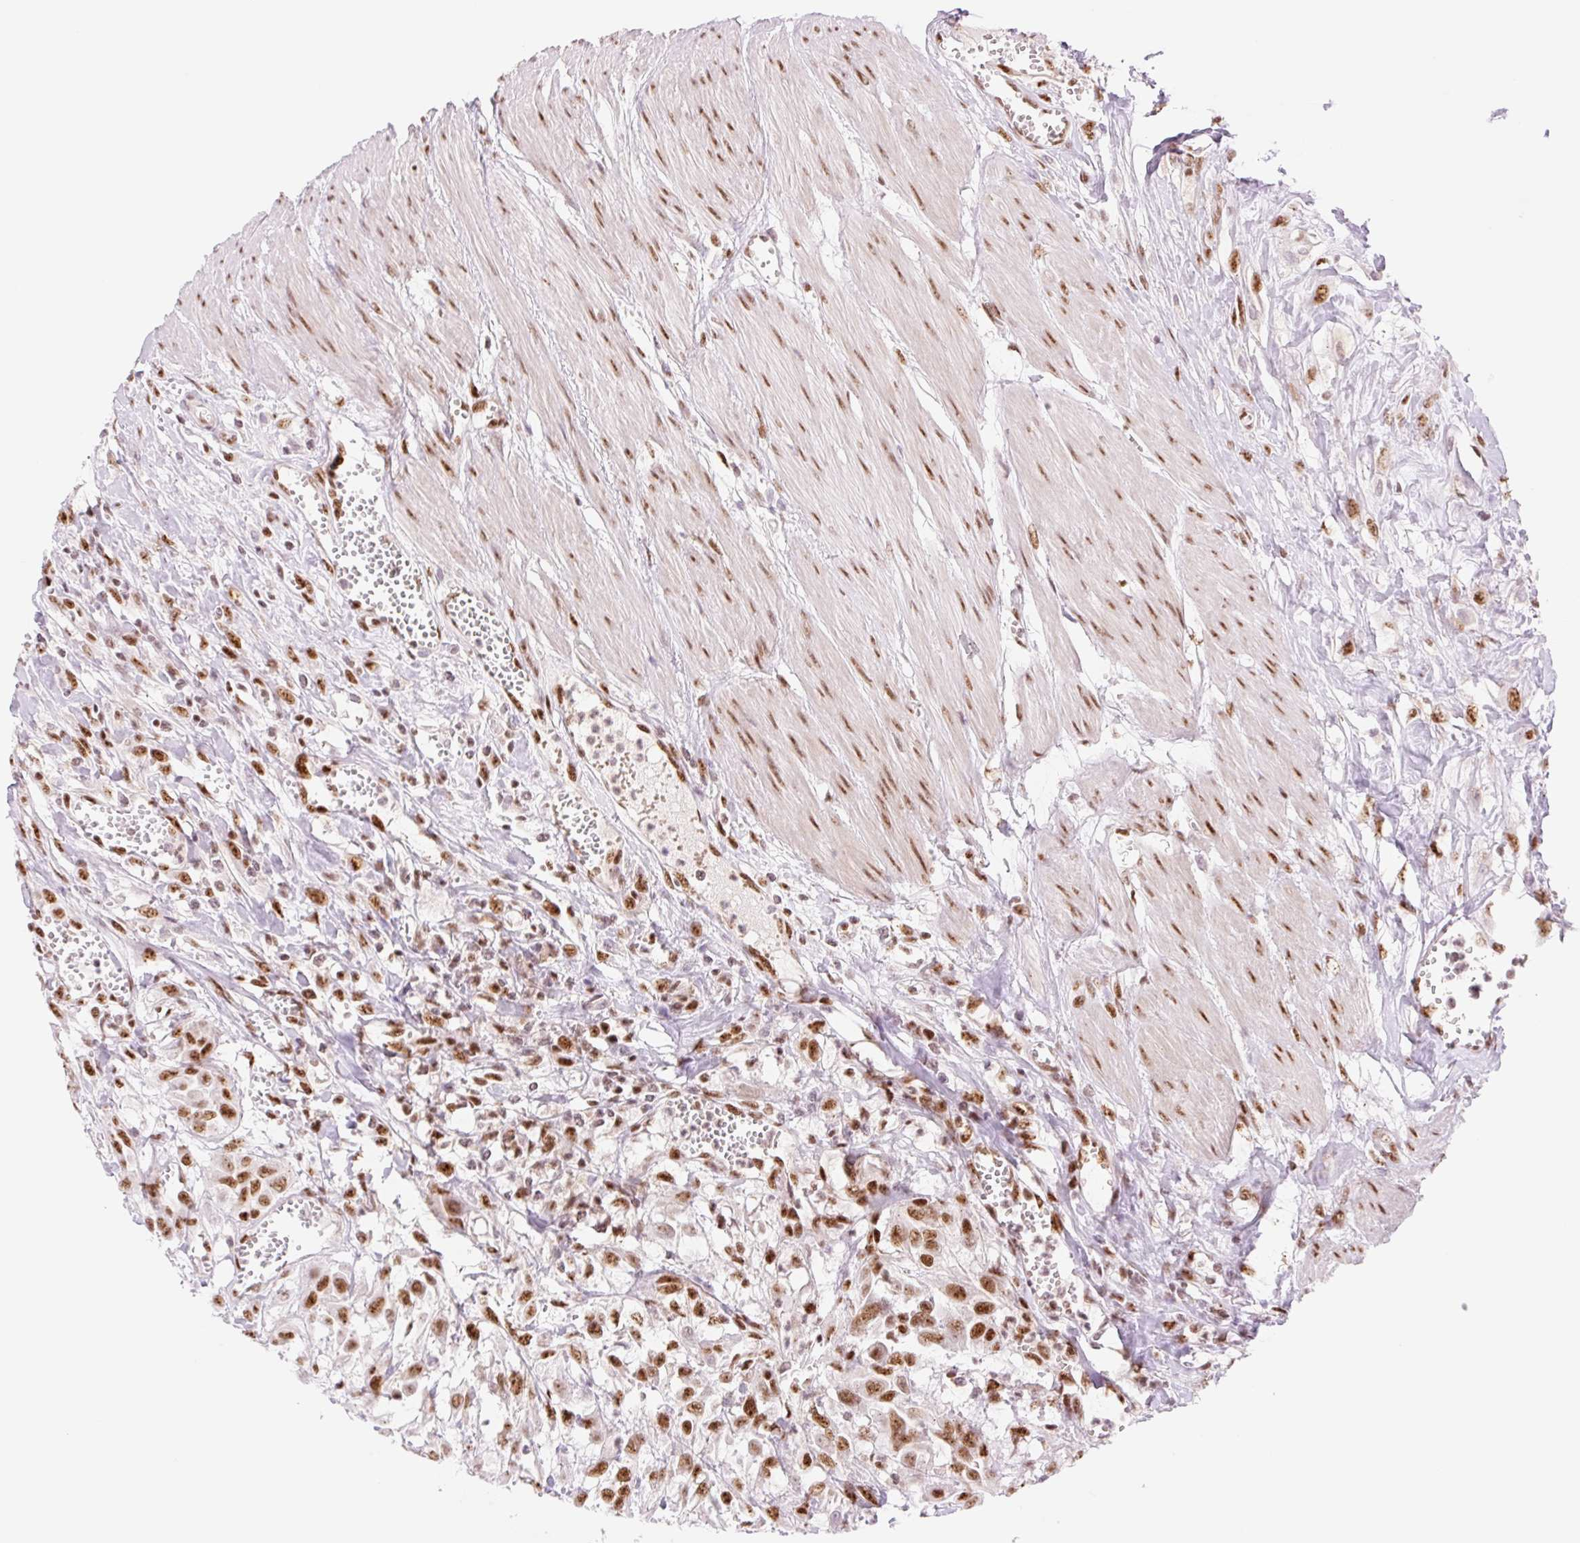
{"staining": {"intensity": "strong", "quantity": ">75%", "location": "nuclear"}, "tissue": "urothelial cancer", "cell_type": "Tumor cells", "image_type": "cancer", "snomed": [{"axis": "morphology", "description": "Urothelial carcinoma, High grade"}, {"axis": "topography", "description": "Urinary bladder"}], "caption": "High-grade urothelial carcinoma stained with a protein marker exhibits strong staining in tumor cells.", "gene": "PRDM11", "patient": {"sex": "male", "age": 57}}